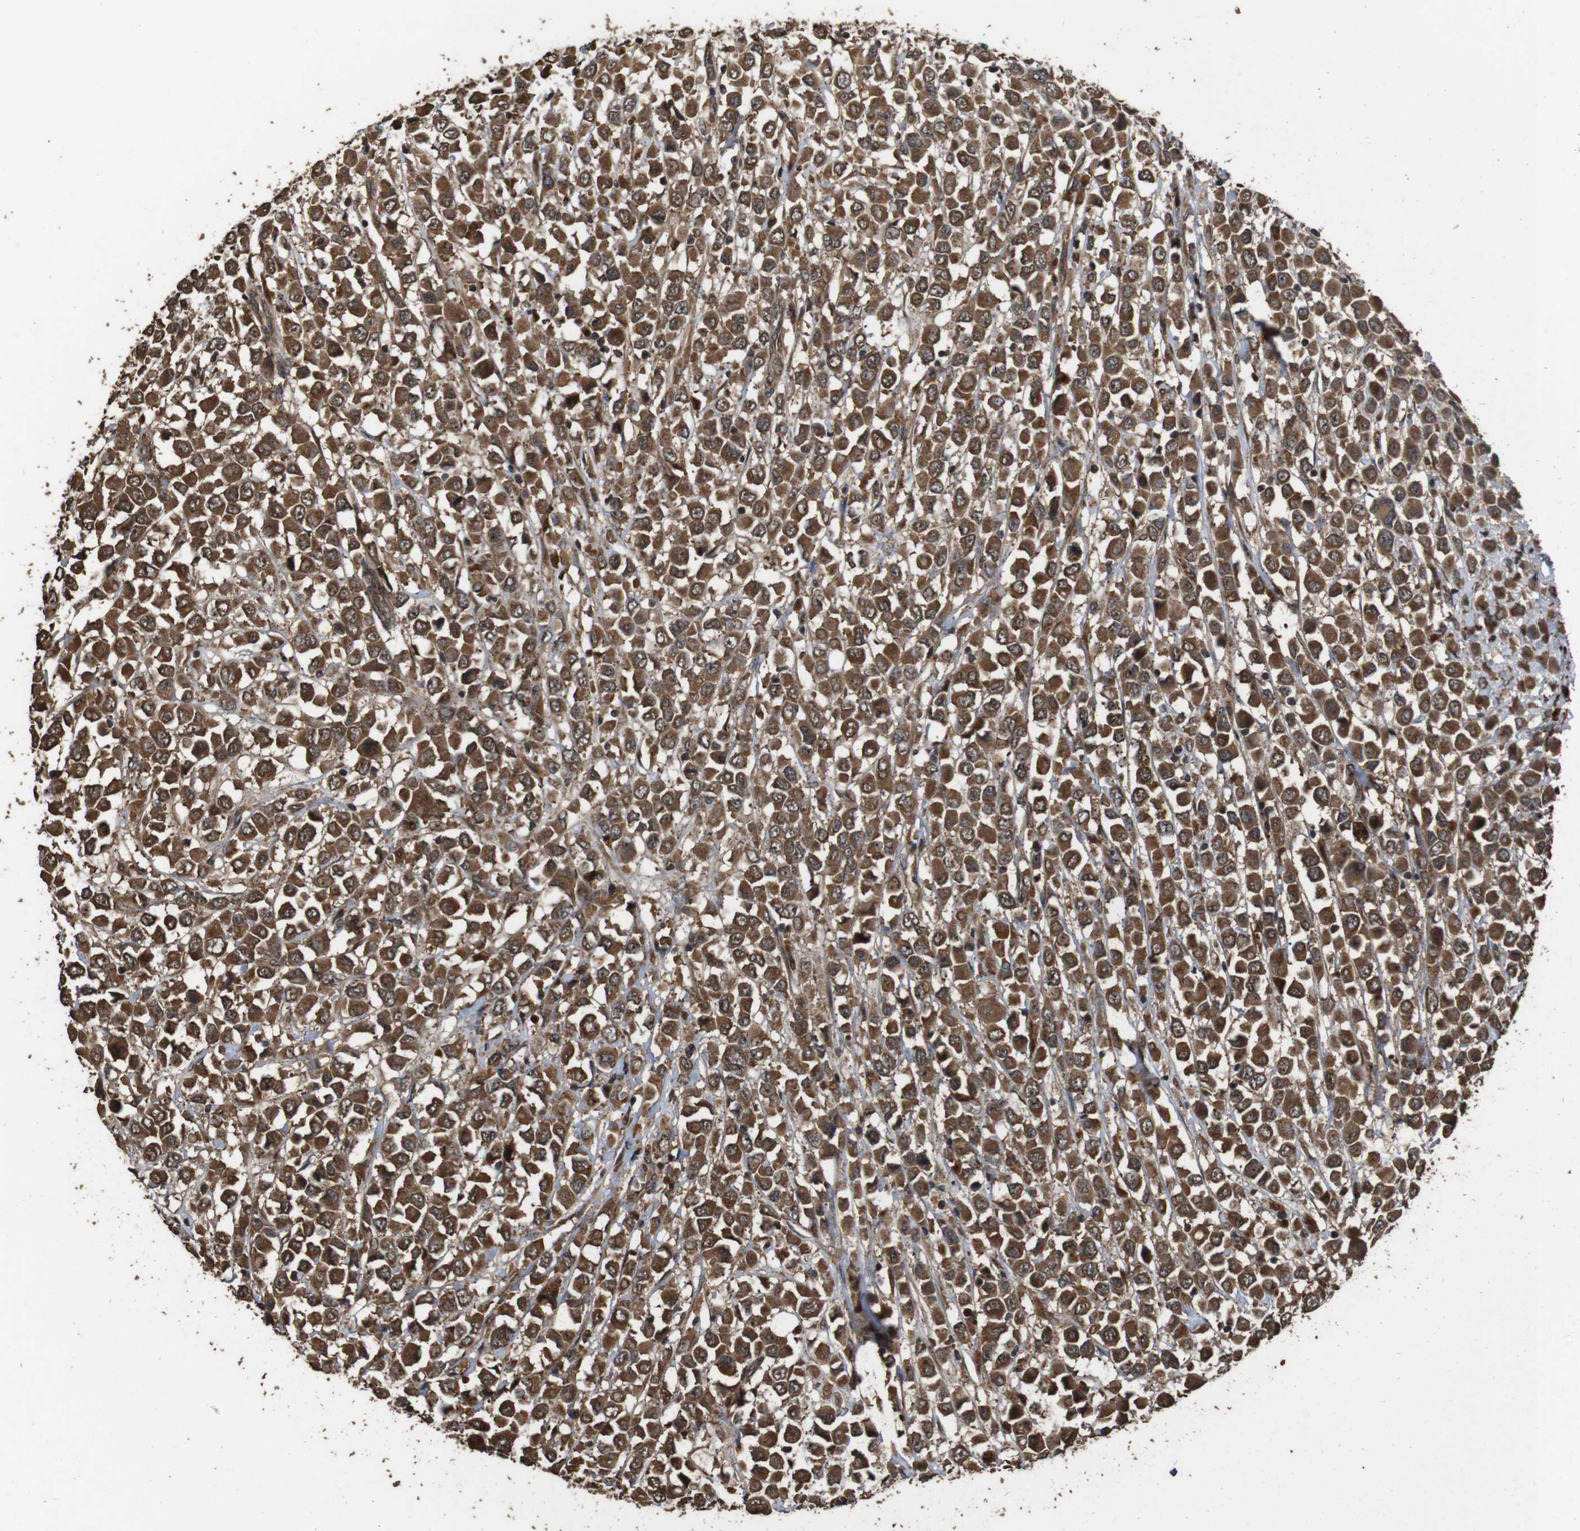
{"staining": {"intensity": "strong", "quantity": ">75%", "location": "cytoplasmic/membranous"}, "tissue": "breast cancer", "cell_type": "Tumor cells", "image_type": "cancer", "snomed": [{"axis": "morphology", "description": "Duct carcinoma"}, {"axis": "topography", "description": "Breast"}], "caption": "A high-resolution micrograph shows immunohistochemistry (IHC) staining of breast cancer (infiltrating ductal carcinoma), which exhibits strong cytoplasmic/membranous staining in about >75% of tumor cells. (Stains: DAB in brown, nuclei in blue, Microscopy: brightfield microscopy at high magnification).", "gene": "RRAS2", "patient": {"sex": "female", "age": 61}}